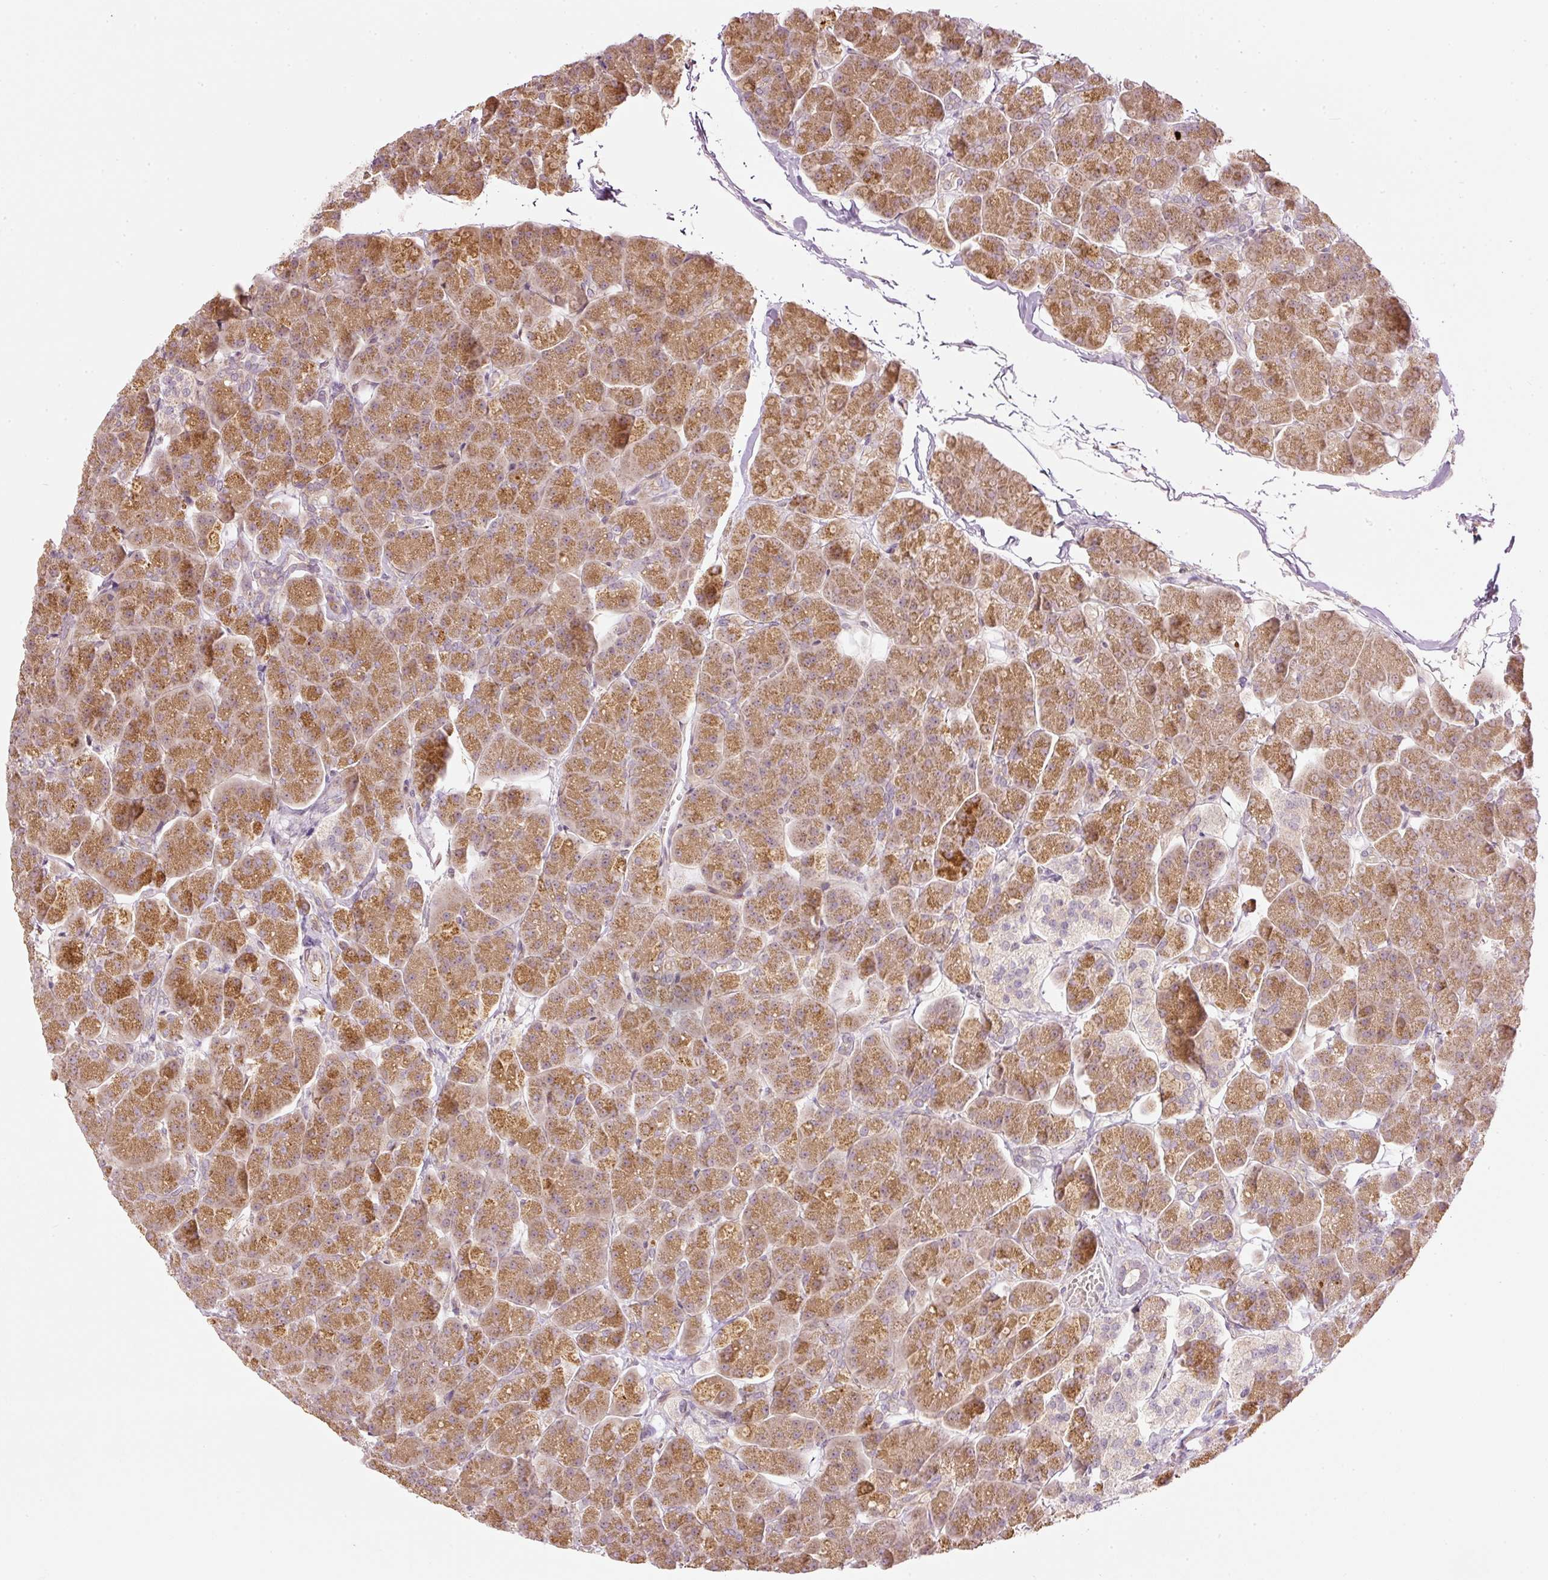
{"staining": {"intensity": "moderate", "quantity": ">75%", "location": "cytoplasmic/membranous"}, "tissue": "pancreas", "cell_type": "Exocrine glandular cells", "image_type": "normal", "snomed": [{"axis": "morphology", "description": "Normal tissue, NOS"}, {"axis": "topography", "description": "Pancreas"}, {"axis": "topography", "description": "Peripheral nerve tissue"}], "caption": "Immunohistochemistry staining of unremarkable pancreas, which exhibits medium levels of moderate cytoplasmic/membranous staining in approximately >75% of exocrine glandular cells indicating moderate cytoplasmic/membranous protein expression. The staining was performed using DAB (3,3'-diaminobenzidine) (brown) for protein detection and nuclei were counterstained in hematoxylin (blue).", "gene": "CDC20B", "patient": {"sex": "male", "age": 54}}